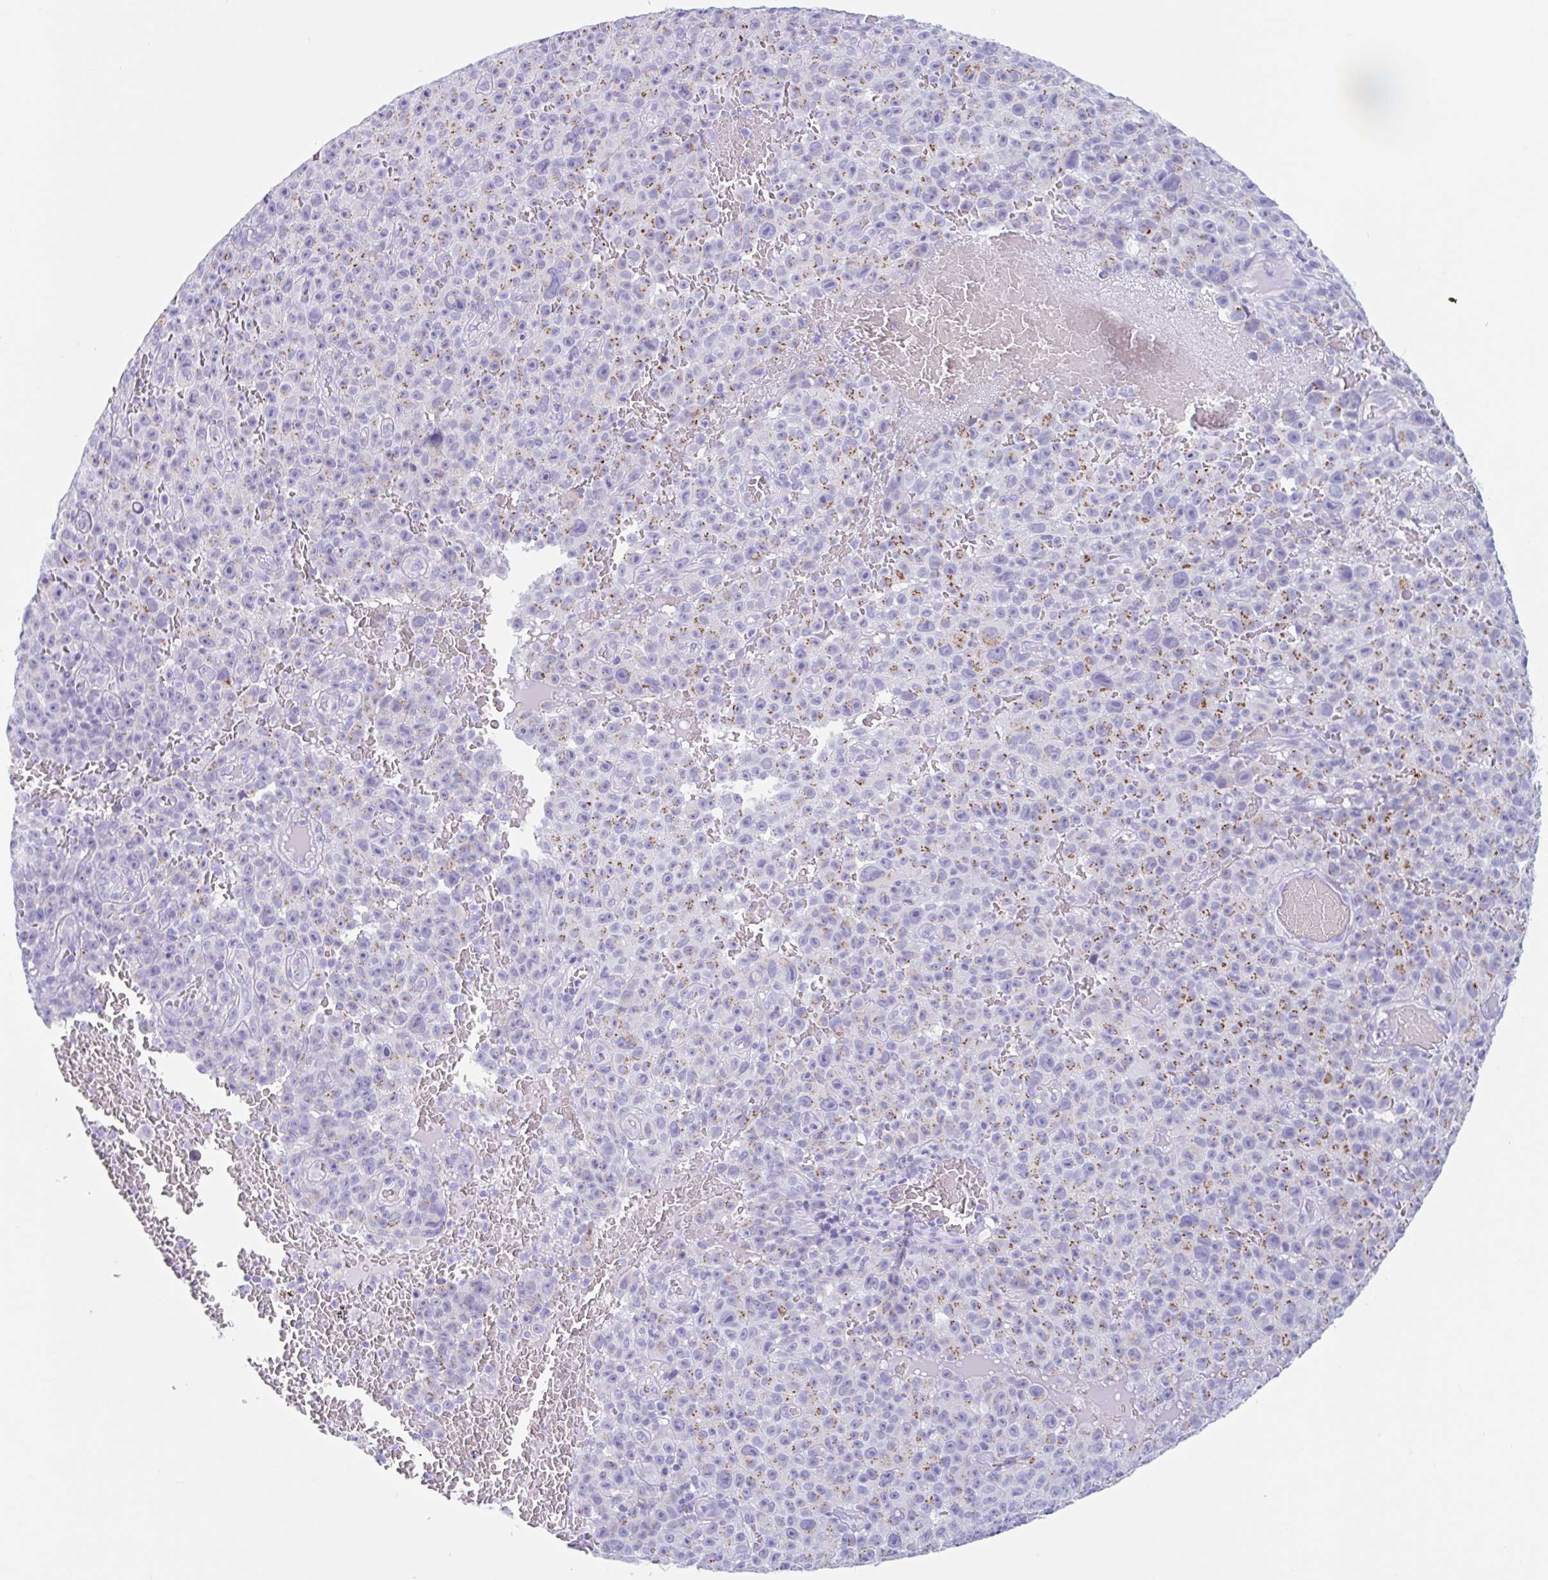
{"staining": {"intensity": "negative", "quantity": "none", "location": "none"}, "tissue": "melanoma", "cell_type": "Tumor cells", "image_type": "cancer", "snomed": [{"axis": "morphology", "description": "Malignant melanoma, NOS"}, {"axis": "topography", "description": "Skin"}], "caption": "This is an IHC image of human malignant melanoma. There is no expression in tumor cells.", "gene": "CPTP", "patient": {"sex": "female", "age": 82}}